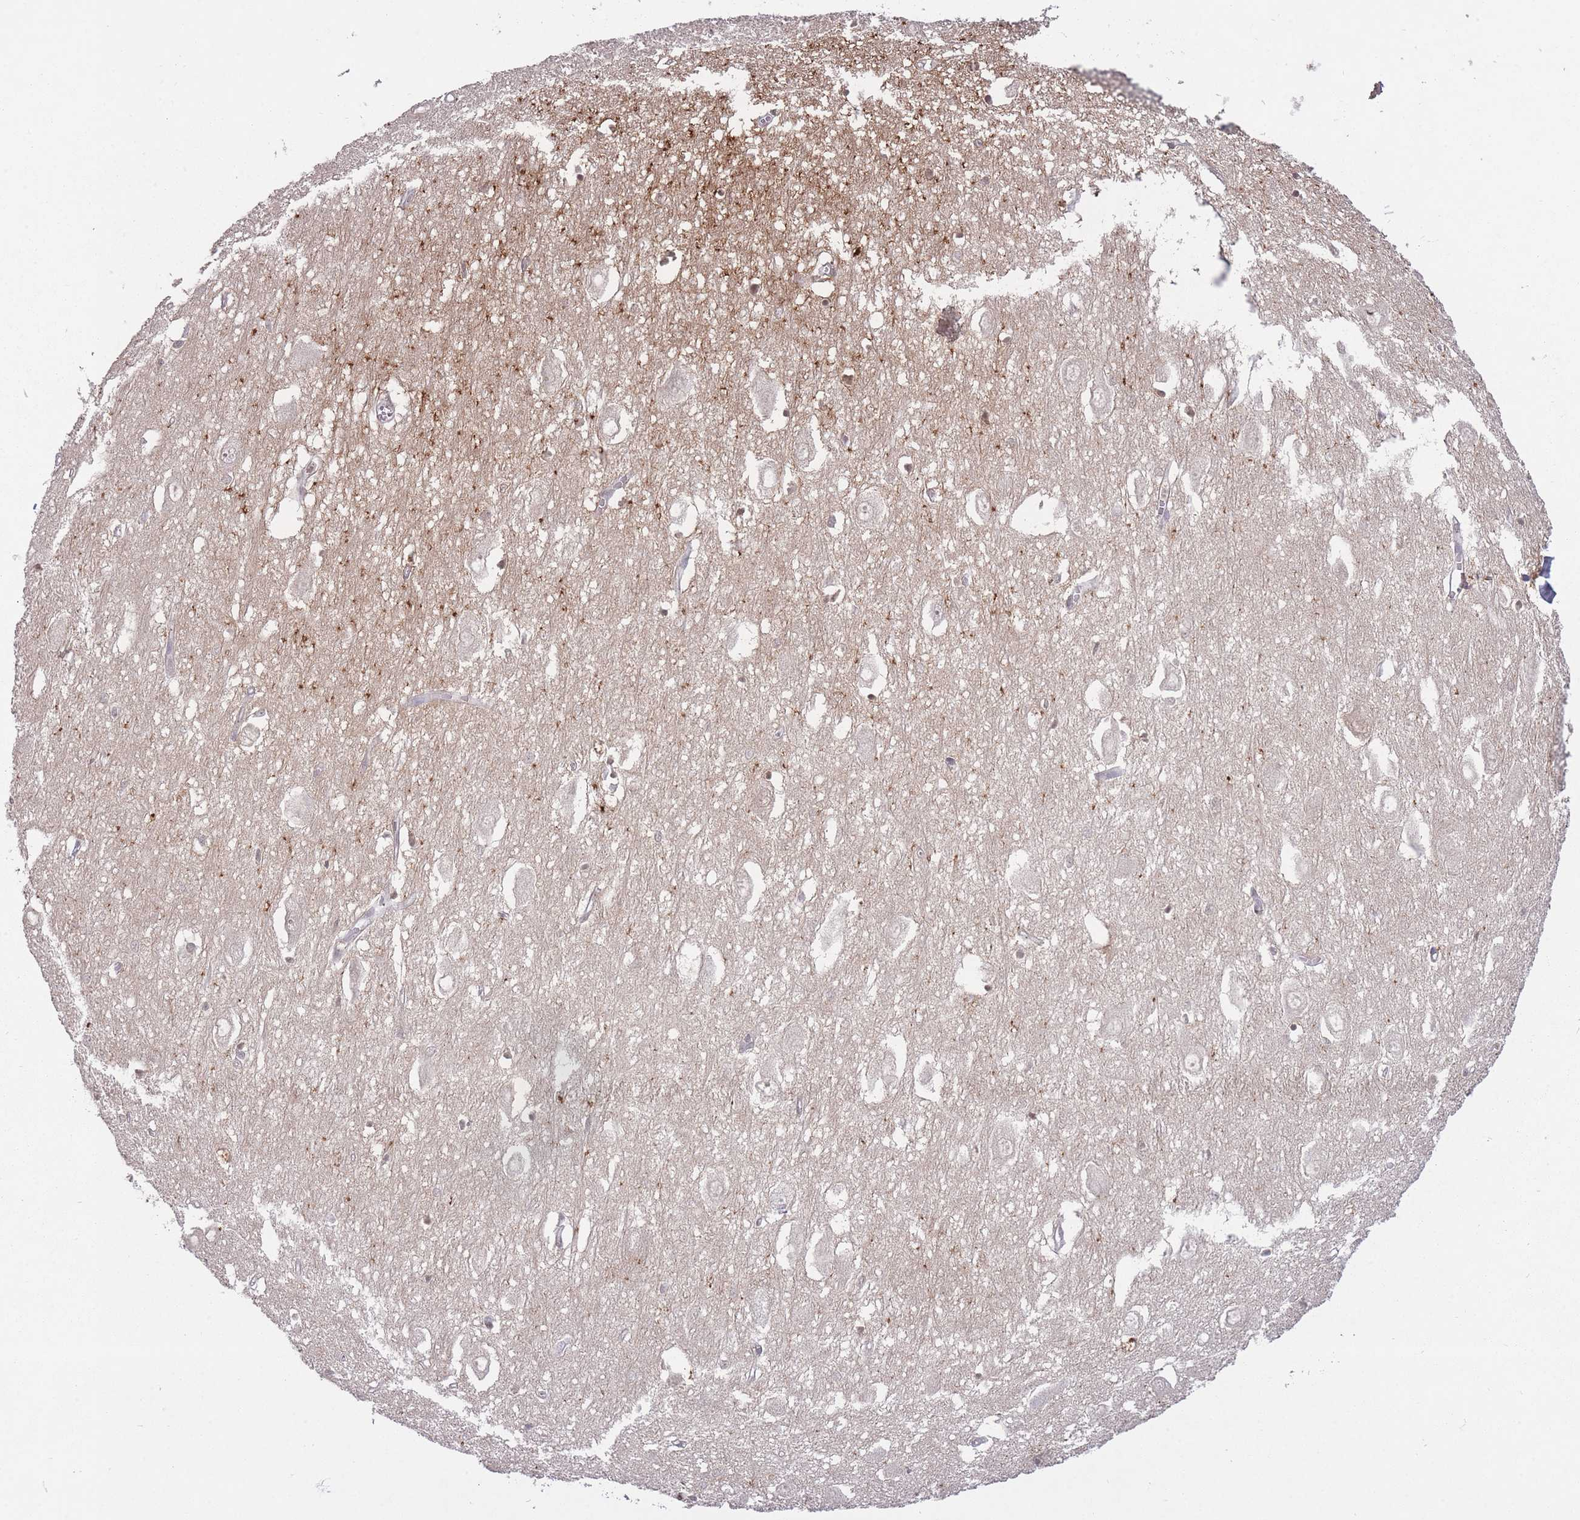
{"staining": {"intensity": "negative", "quantity": "none", "location": "none"}, "tissue": "hippocampus", "cell_type": "Glial cells", "image_type": "normal", "snomed": [{"axis": "morphology", "description": "Normal tissue, NOS"}, {"axis": "topography", "description": "Hippocampus"}], "caption": "Hippocampus was stained to show a protein in brown. There is no significant staining in glial cells. (Stains: DAB (3,3'-diaminobenzidine) immunohistochemistry (IHC) with hematoxylin counter stain, Microscopy: brightfield microscopy at high magnification).", "gene": "ADCYAP1R1", "patient": {"sex": "female", "age": 64}}